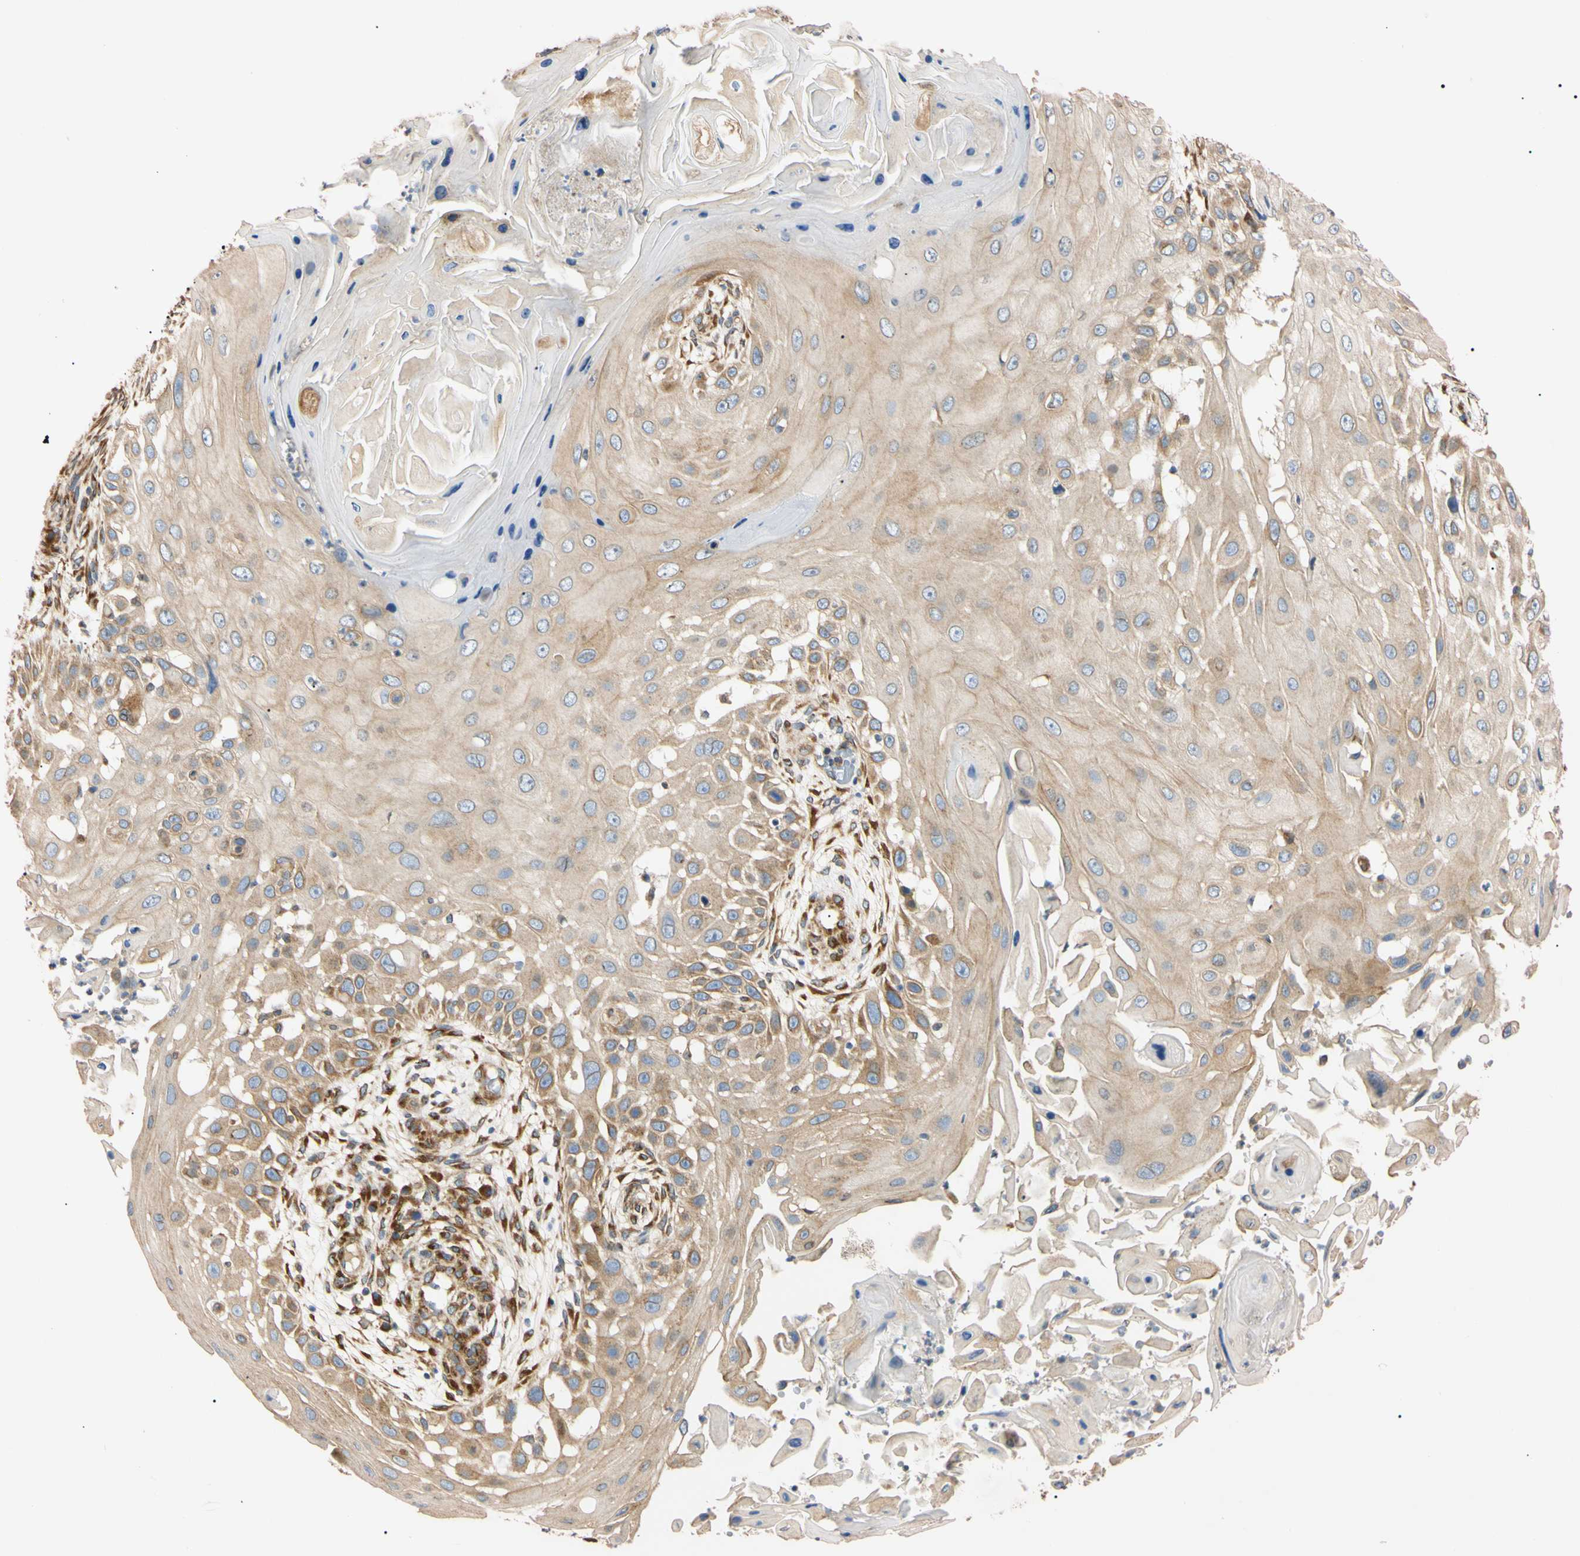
{"staining": {"intensity": "weak", "quantity": ">75%", "location": "cytoplasmic/membranous"}, "tissue": "skin cancer", "cell_type": "Tumor cells", "image_type": "cancer", "snomed": [{"axis": "morphology", "description": "Squamous cell carcinoma, NOS"}, {"axis": "topography", "description": "Skin"}], "caption": "Skin squamous cell carcinoma was stained to show a protein in brown. There is low levels of weak cytoplasmic/membranous positivity in approximately >75% of tumor cells.", "gene": "IER3IP1", "patient": {"sex": "female", "age": 44}}